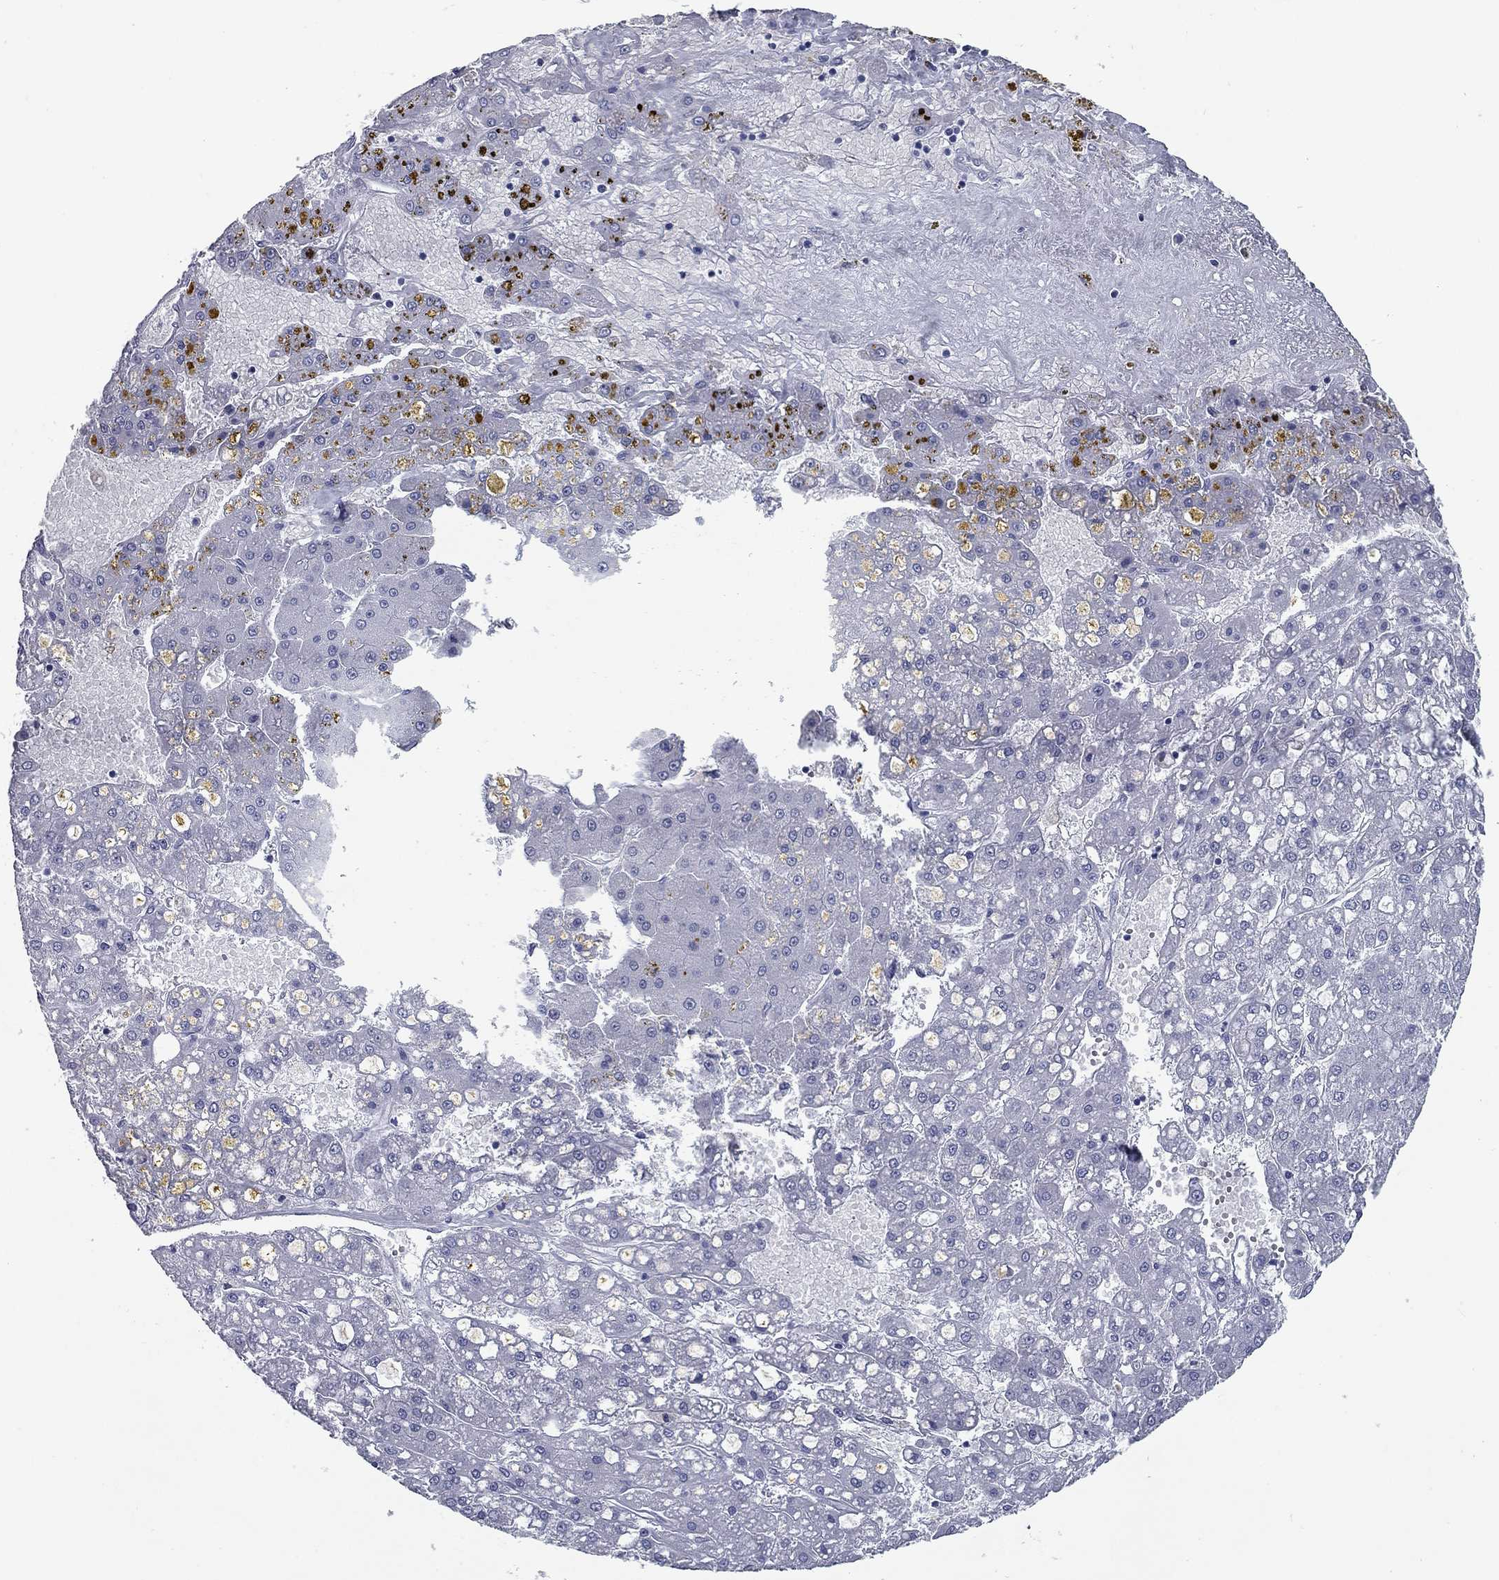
{"staining": {"intensity": "negative", "quantity": "none", "location": "none"}, "tissue": "liver cancer", "cell_type": "Tumor cells", "image_type": "cancer", "snomed": [{"axis": "morphology", "description": "Carcinoma, Hepatocellular, NOS"}, {"axis": "topography", "description": "Liver"}], "caption": "The immunohistochemistry histopathology image has no significant expression in tumor cells of liver cancer (hepatocellular carcinoma) tissue.", "gene": "TAC1", "patient": {"sex": "male", "age": 67}}